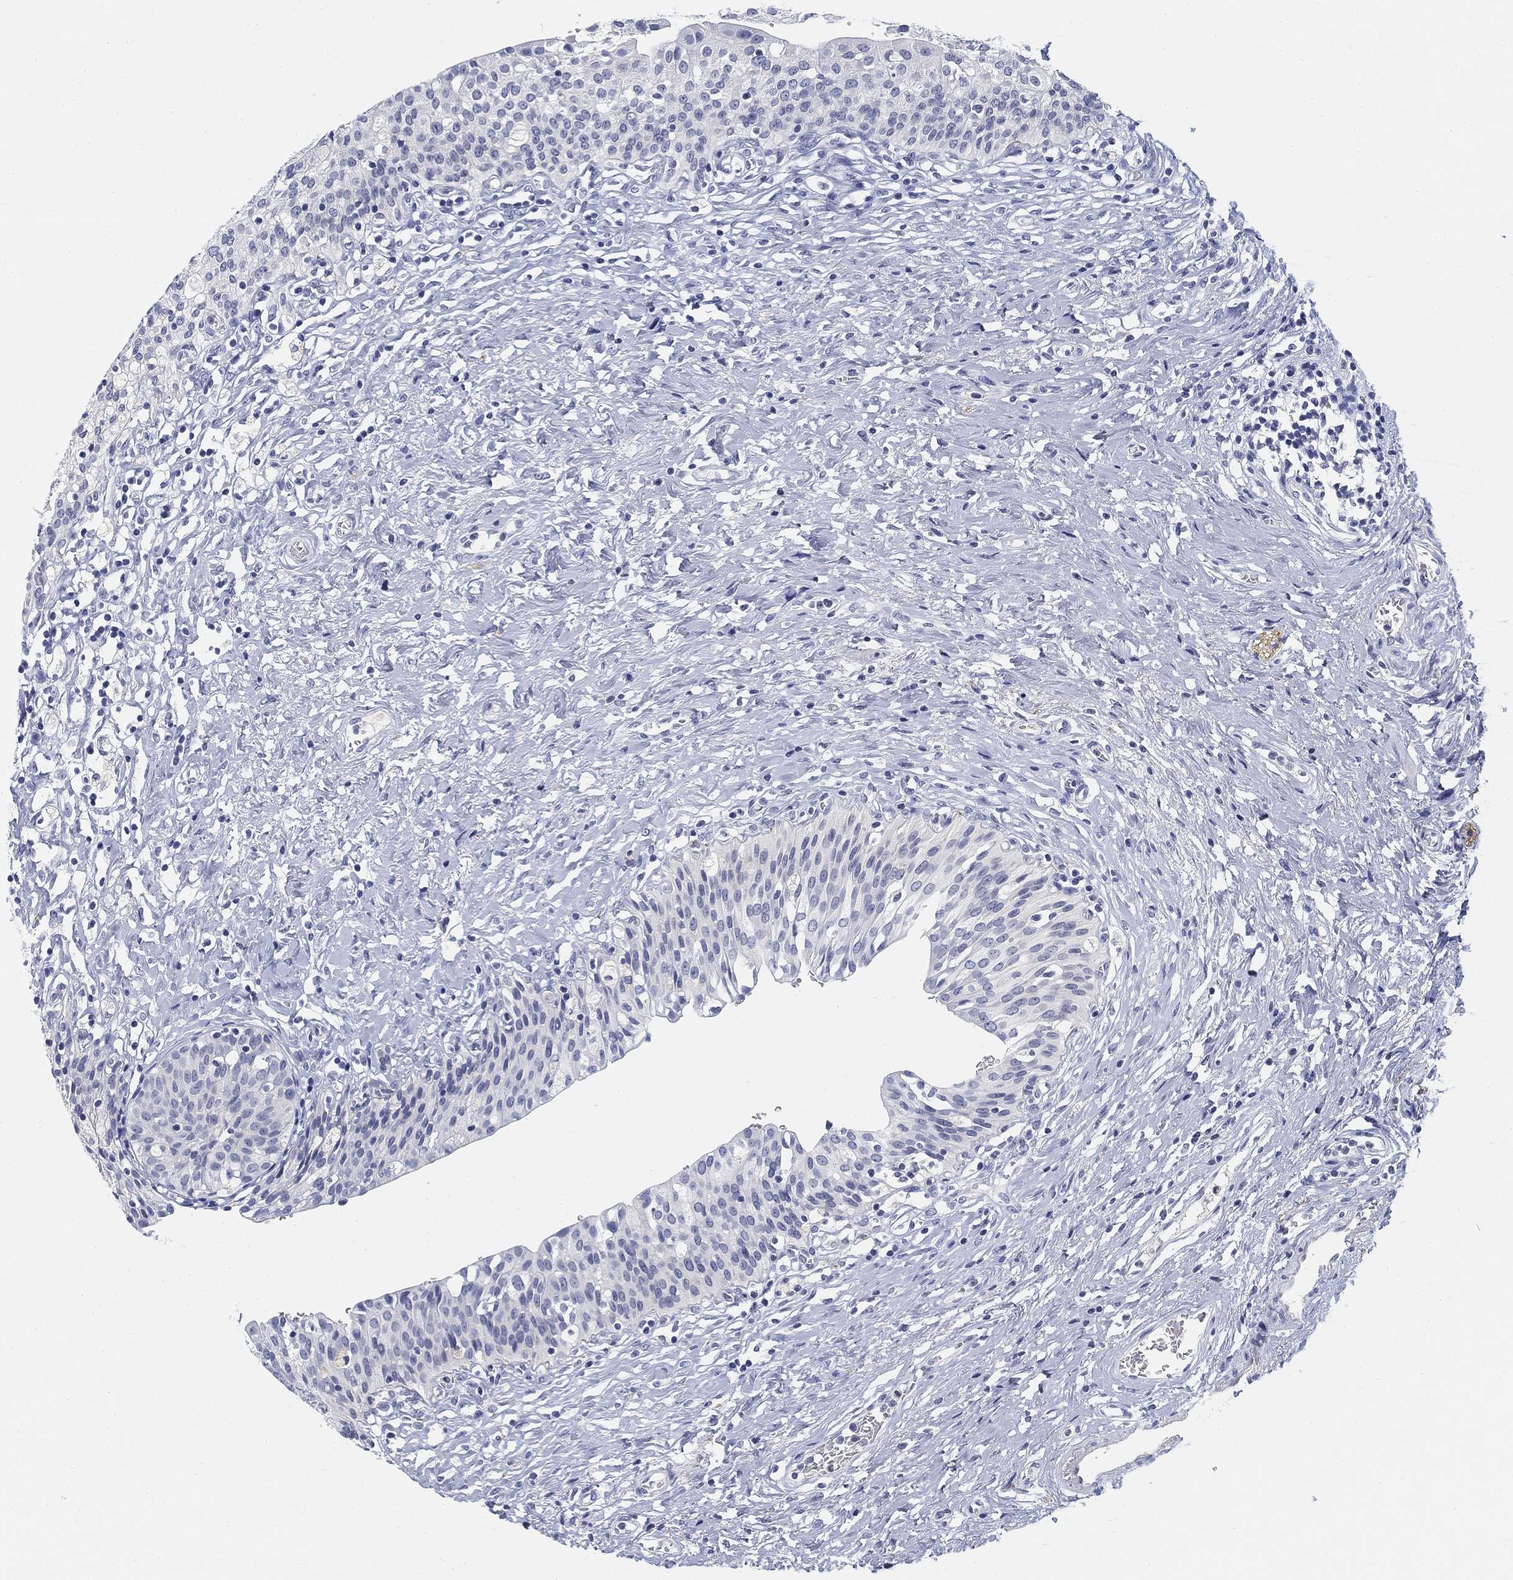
{"staining": {"intensity": "negative", "quantity": "none", "location": "none"}, "tissue": "urinary bladder", "cell_type": "Urothelial cells", "image_type": "normal", "snomed": [{"axis": "morphology", "description": "Normal tissue, NOS"}, {"axis": "topography", "description": "Urinary bladder"}], "caption": "High power microscopy image of an immunohistochemistry micrograph of normal urinary bladder, revealing no significant expression in urothelial cells. The staining was performed using DAB (3,3'-diaminobenzidine) to visualize the protein expression in brown, while the nuclei were stained in blue with hematoxylin (Magnification: 20x).", "gene": "SLC2A5", "patient": {"sex": "male", "age": 76}}